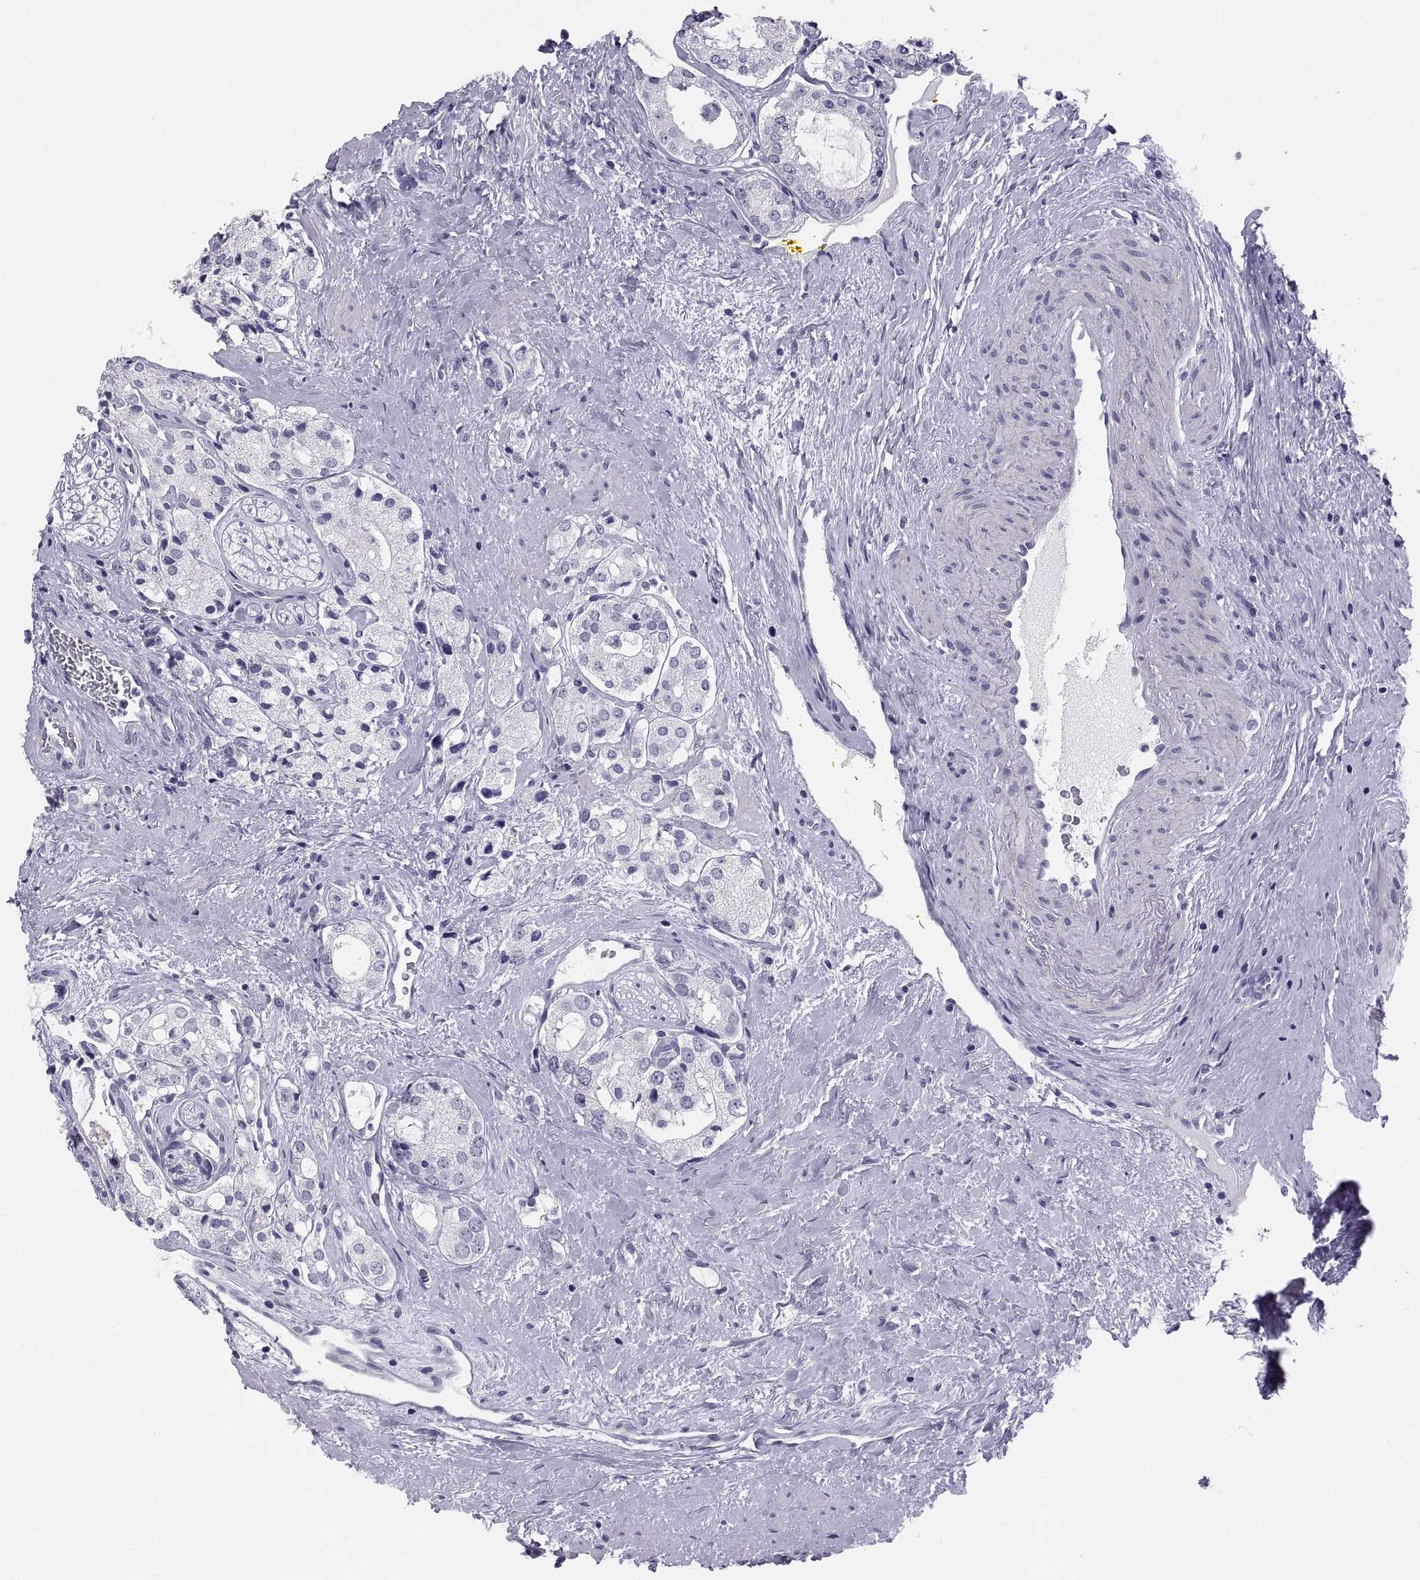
{"staining": {"intensity": "negative", "quantity": "none", "location": "none"}, "tissue": "prostate cancer", "cell_type": "Tumor cells", "image_type": "cancer", "snomed": [{"axis": "morphology", "description": "Adenocarcinoma, NOS"}, {"axis": "topography", "description": "Prostate"}], "caption": "DAB immunohistochemical staining of human adenocarcinoma (prostate) demonstrates no significant positivity in tumor cells.", "gene": "RNASE12", "patient": {"sex": "male", "age": 66}}